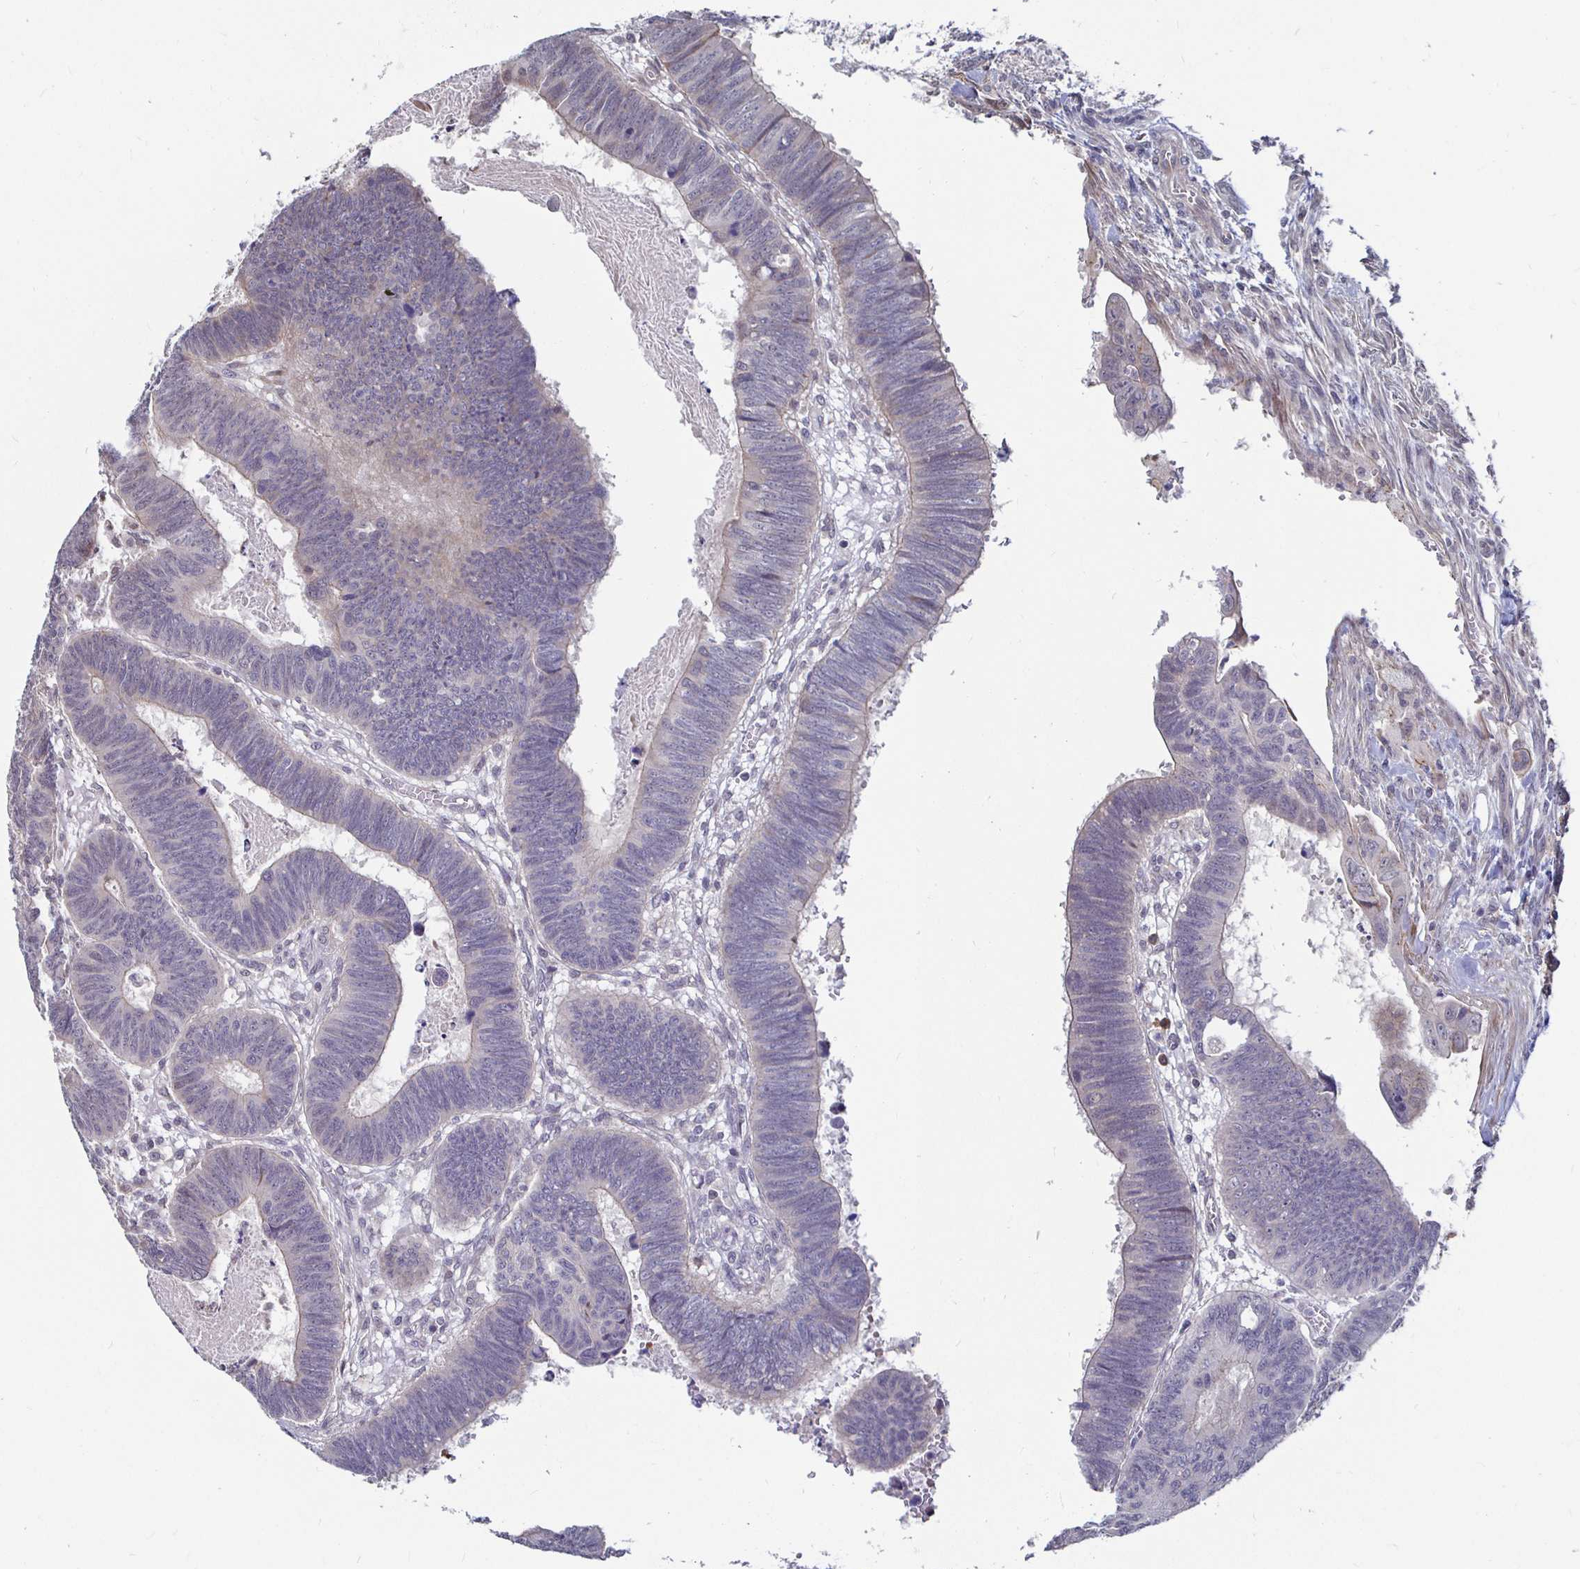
{"staining": {"intensity": "negative", "quantity": "none", "location": "none"}, "tissue": "colorectal cancer", "cell_type": "Tumor cells", "image_type": "cancer", "snomed": [{"axis": "morphology", "description": "Adenocarcinoma, NOS"}, {"axis": "topography", "description": "Colon"}], "caption": "Immunohistochemistry (IHC) histopathology image of neoplastic tissue: colorectal adenocarcinoma stained with DAB shows no significant protein positivity in tumor cells.", "gene": "CAPN11", "patient": {"sex": "male", "age": 62}}